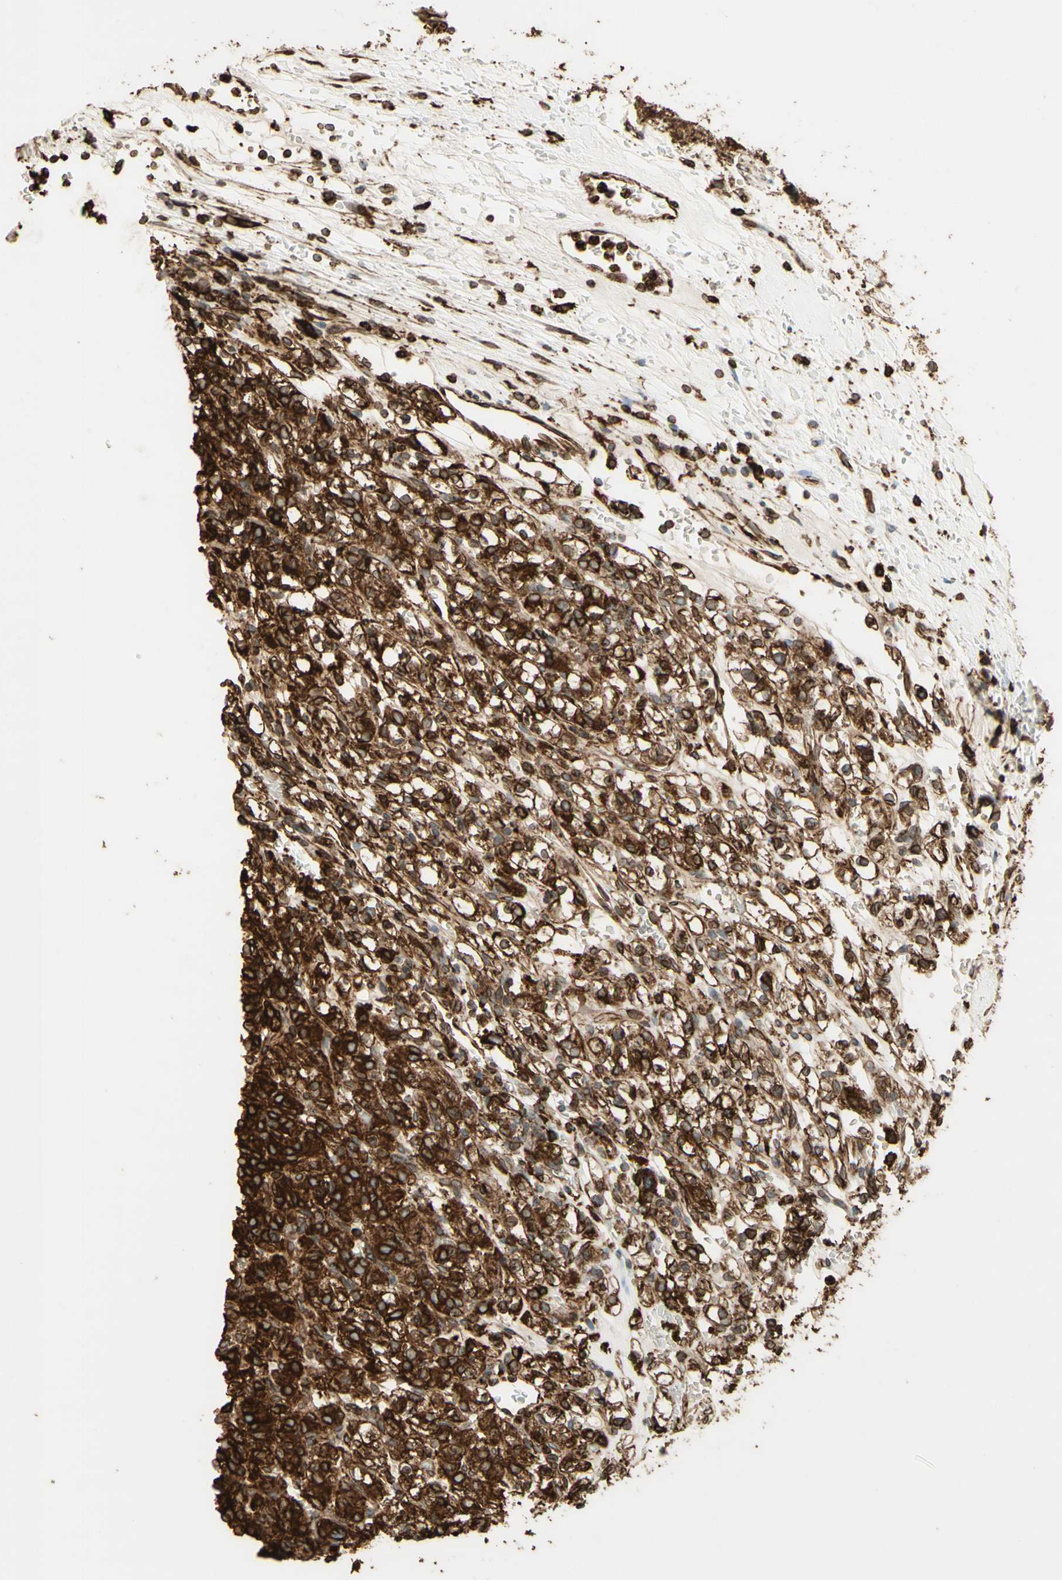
{"staining": {"intensity": "strong", "quantity": ">75%", "location": "cytoplasmic/membranous"}, "tissue": "renal cancer", "cell_type": "Tumor cells", "image_type": "cancer", "snomed": [{"axis": "morphology", "description": "Normal tissue, NOS"}, {"axis": "morphology", "description": "Adenocarcinoma, NOS"}, {"axis": "topography", "description": "Kidney"}], "caption": "Brown immunohistochemical staining in adenocarcinoma (renal) shows strong cytoplasmic/membranous expression in about >75% of tumor cells.", "gene": "CANX", "patient": {"sex": "female", "age": 72}}